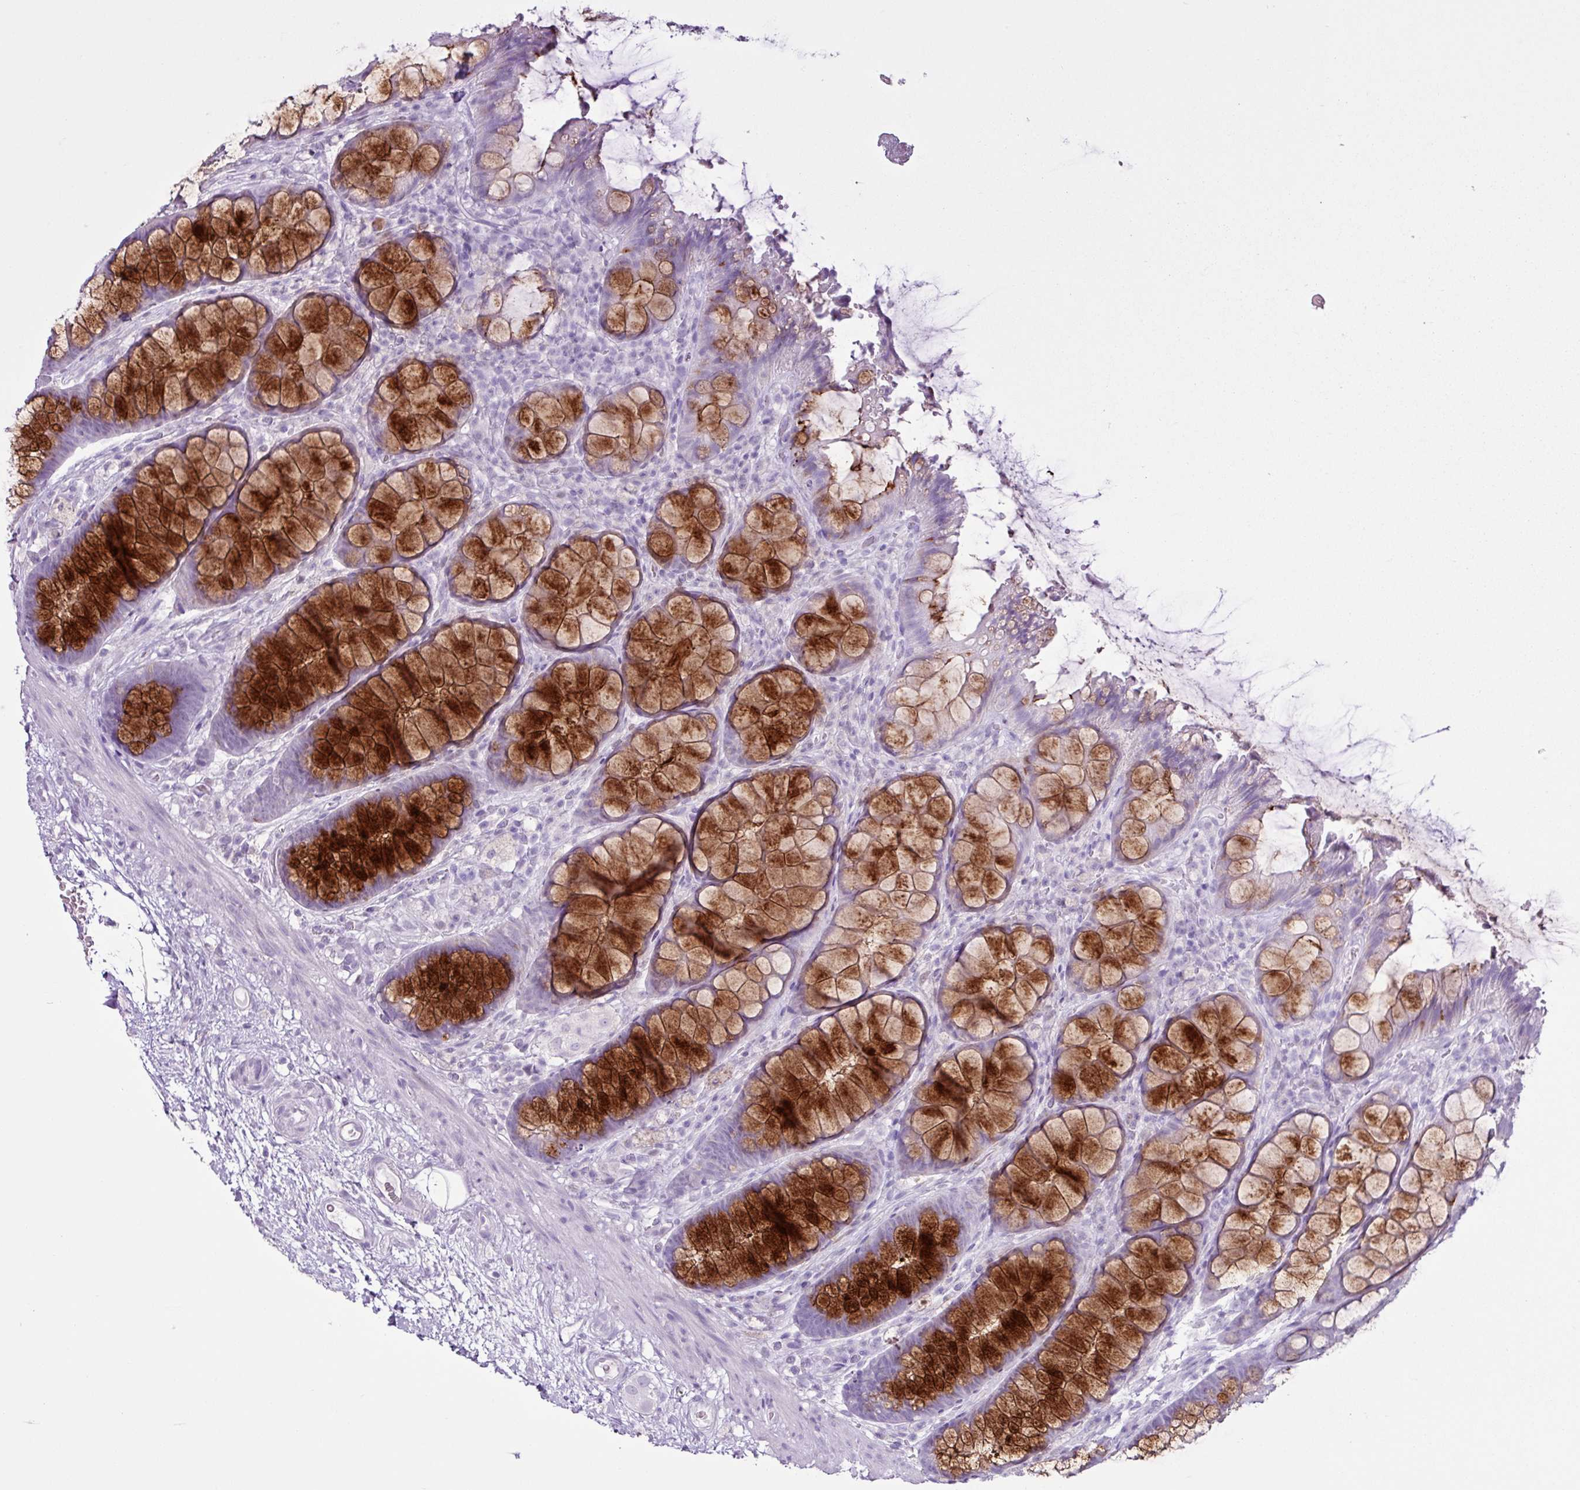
{"staining": {"intensity": "strong", "quantity": "25%-75%", "location": "cytoplasmic/membranous"}, "tissue": "rectum", "cell_type": "Glandular cells", "image_type": "normal", "snomed": [{"axis": "morphology", "description": "Normal tissue, NOS"}, {"axis": "topography", "description": "Rectum"}], "caption": "Benign rectum was stained to show a protein in brown. There is high levels of strong cytoplasmic/membranous expression in approximately 25%-75% of glandular cells.", "gene": "PGR", "patient": {"sex": "female", "age": 67}}